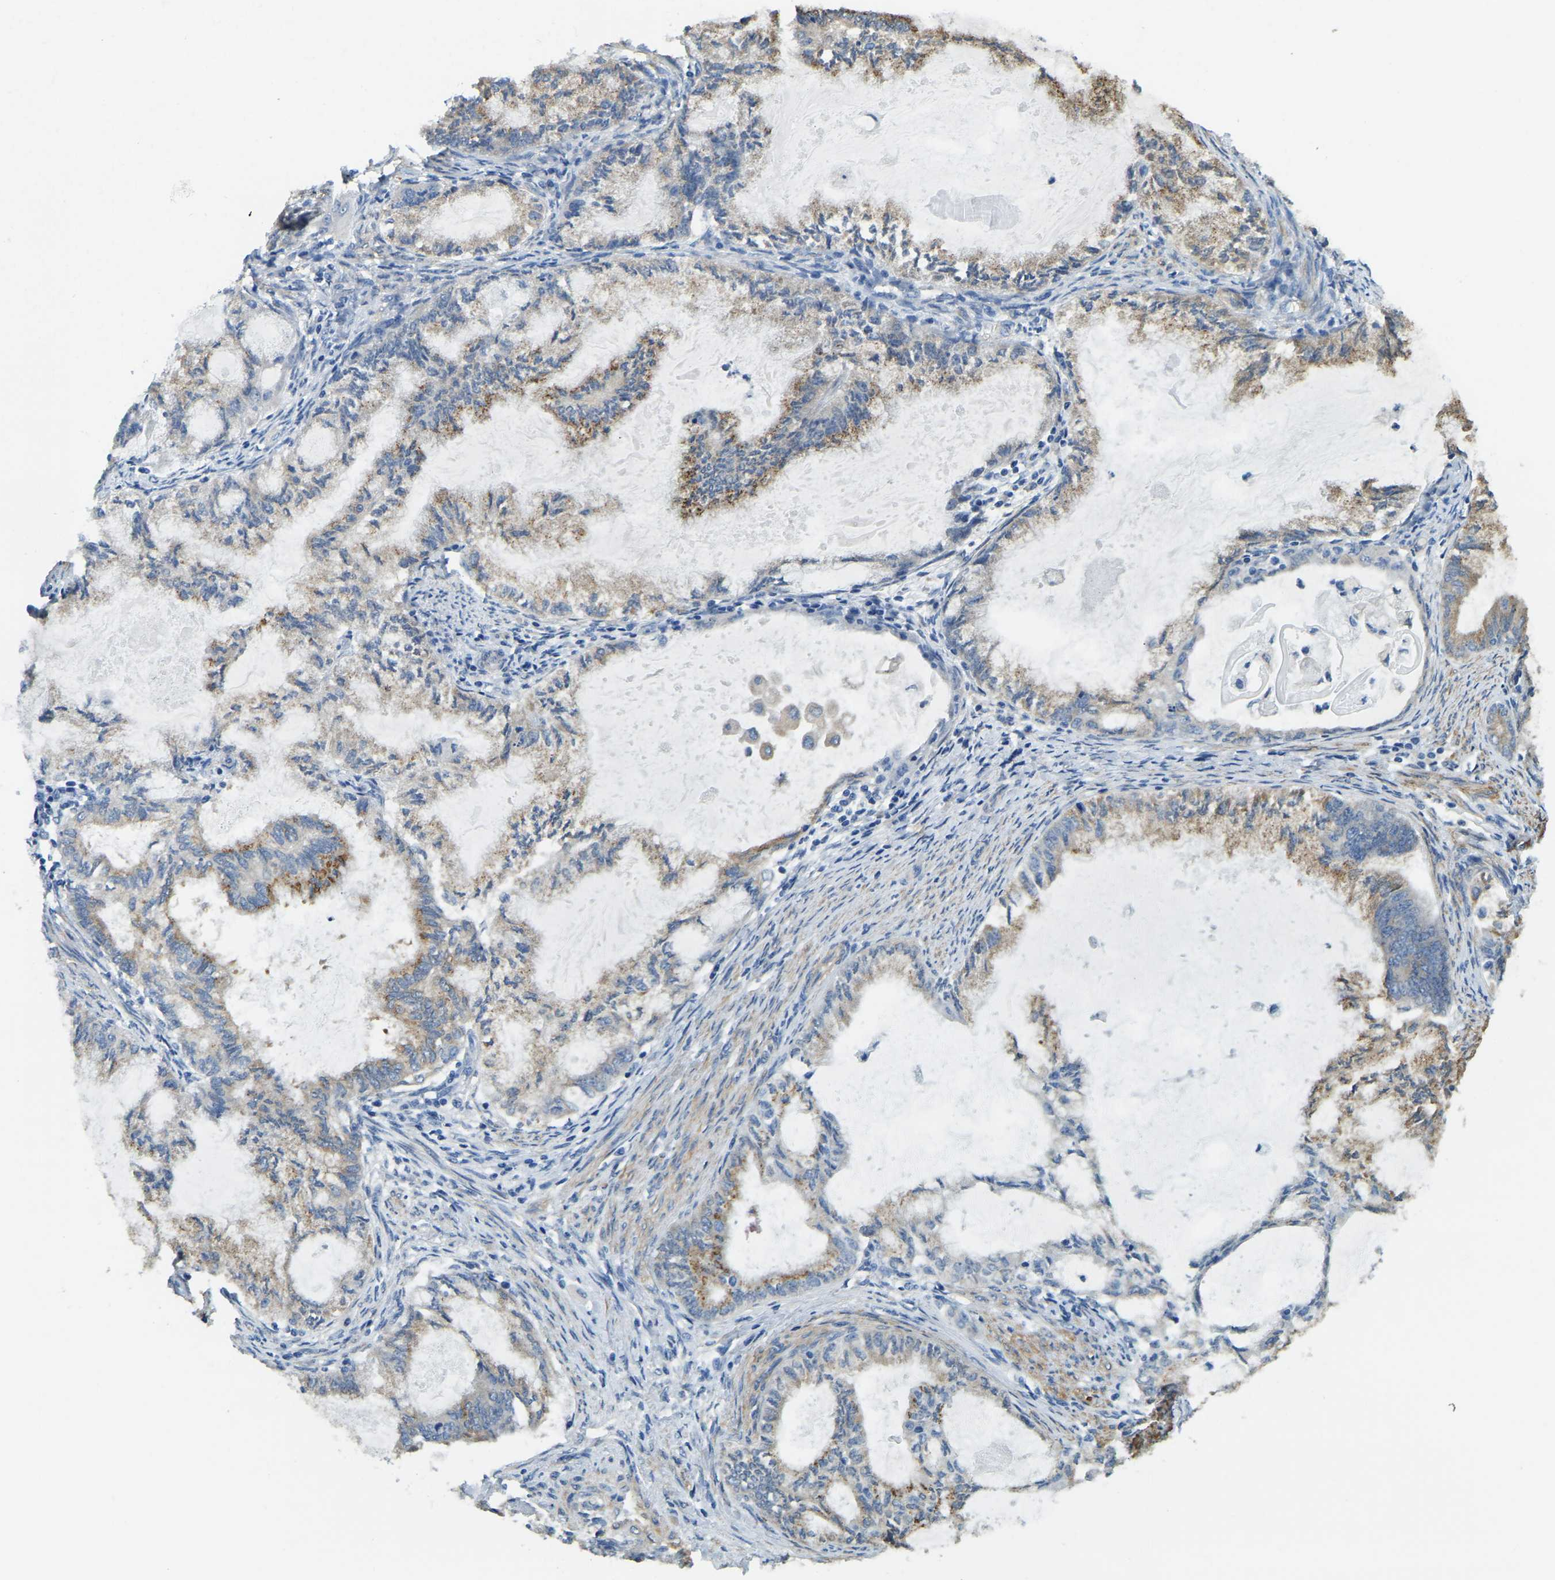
{"staining": {"intensity": "moderate", "quantity": "25%-75%", "location": "cytoplasmic/membranous"}, "tissue": "endometrial cancer", "cell_type": "Tumor cells", "image_type": "cancer", "snomed": [{"axis": "morphology", "description": "Adenocarcinoma, NOS"}, {"axis": "topography", "description": "Endometrium"}], "caption": "Endometrial adenocarcinoma stained with immunohistochemistry displays moderate cytoplasmic/membranous positivity in approximately 25%-75% of tumor cells. (DAB IHC, brown staining for protein, blue staining for nuclei).", "gene": "ERGIC1", "patient": {"sex": "female", "age": 86}}